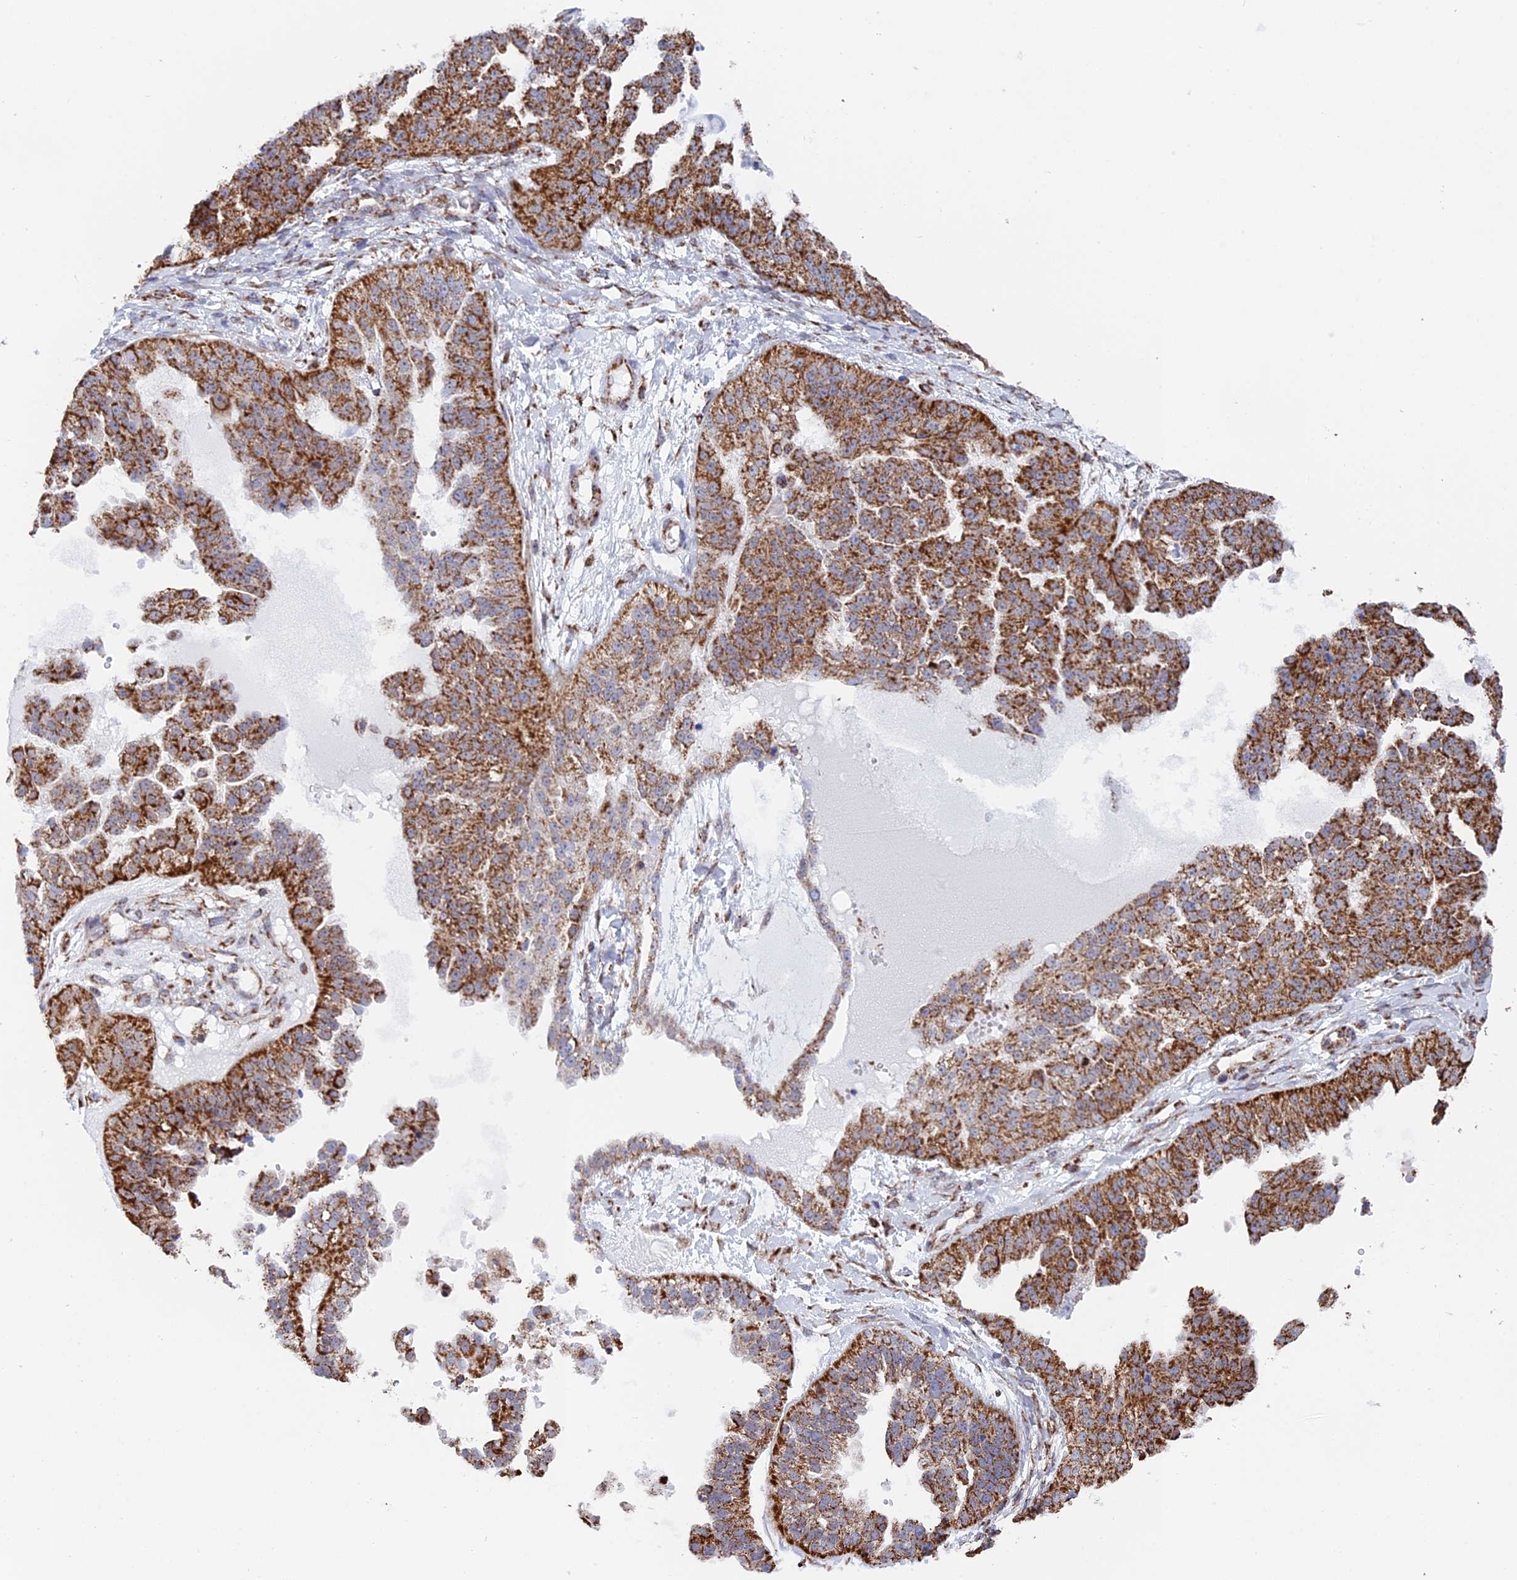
{"staining": {"intensity": "strong", "quantity": ">75%", "location": "cytoplasmic/membranous"}, "tissue": "ovarian cancer", "cell_type": "Tumor cells", "image_type": "cancer", "snomed": [{"axis": "morphology", "description": "Cystadenocarcinoma, serous, NOS"}, {"axis": "topography", "description": "Ovary"}], "caption": "High-magnification brightfield microscopy of ovarian serous cystadenocarcinoma stained with DAB (brown) and counterstained with hematoxylin (blue). tumor cells exhibit strong cytoplasmic/membranous expression is present in about>75% of cells. (Stains: DAB in brown, nuclei in blue, Microscopy: brightfield microscopy at high magnification).", "gene": "CDC16", "patient": {"sex": "female", "age": 58}}